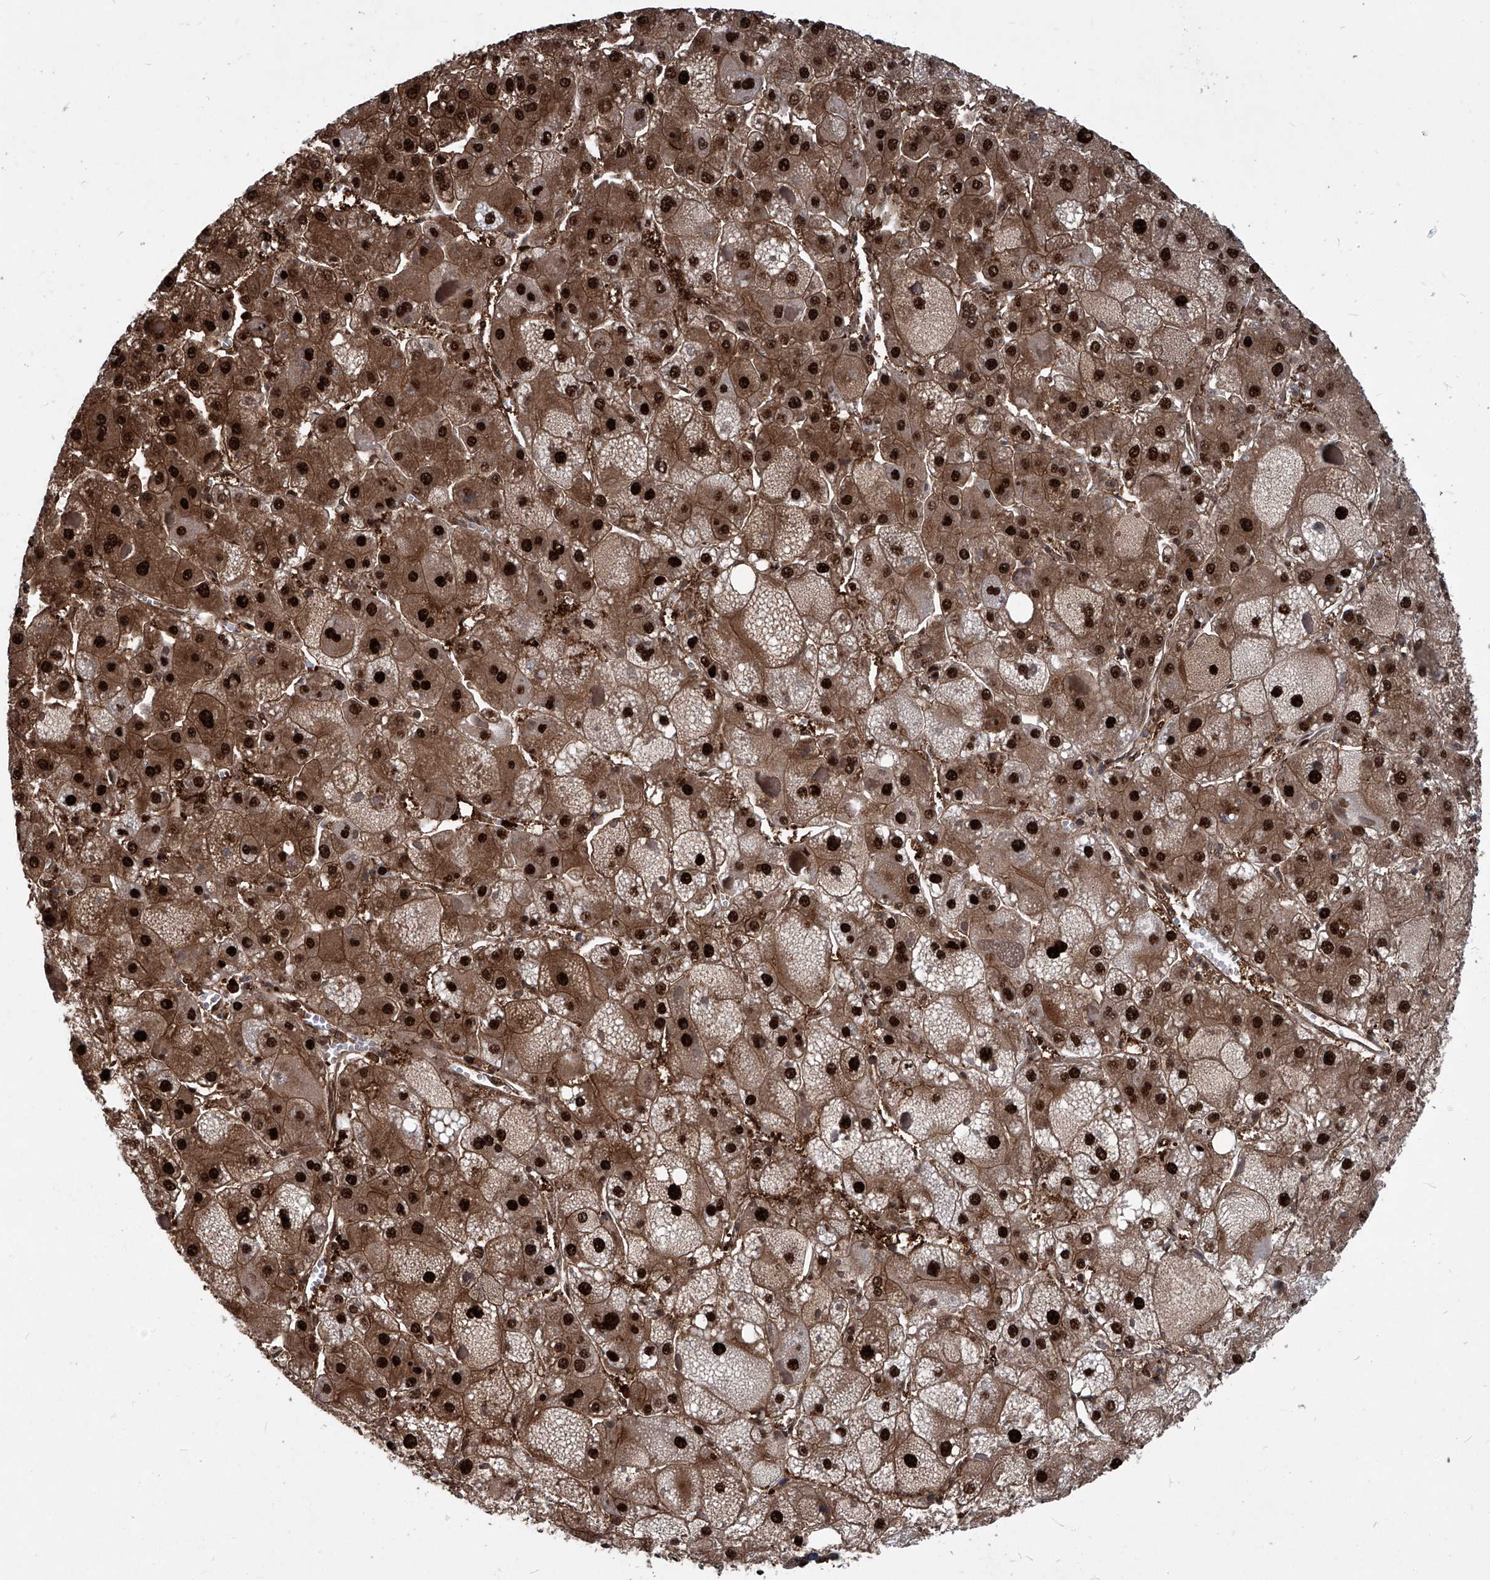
{"staining": {"intensity": "strong", "quantity": ">75%", "location": "cytoplasmic/membranous,nuclear"}, "tissue": "liver cancer", "cell_type": "Tumor cells", "image_type": "cancer", "snomed": [{"axis": "morphology", "description": "Carcinoma, Hepatocellular, NOS"}, {"axis": "topography", "description": "Liver"}], "caption": "Strong cytoplasmic/membranous and nuclear protein expression is appreciated in about >75% of tumor cells in liver hepatocellular carcinoma.", "gene": "PSMB1", "patient": {"sex": "female", "age": 73}}